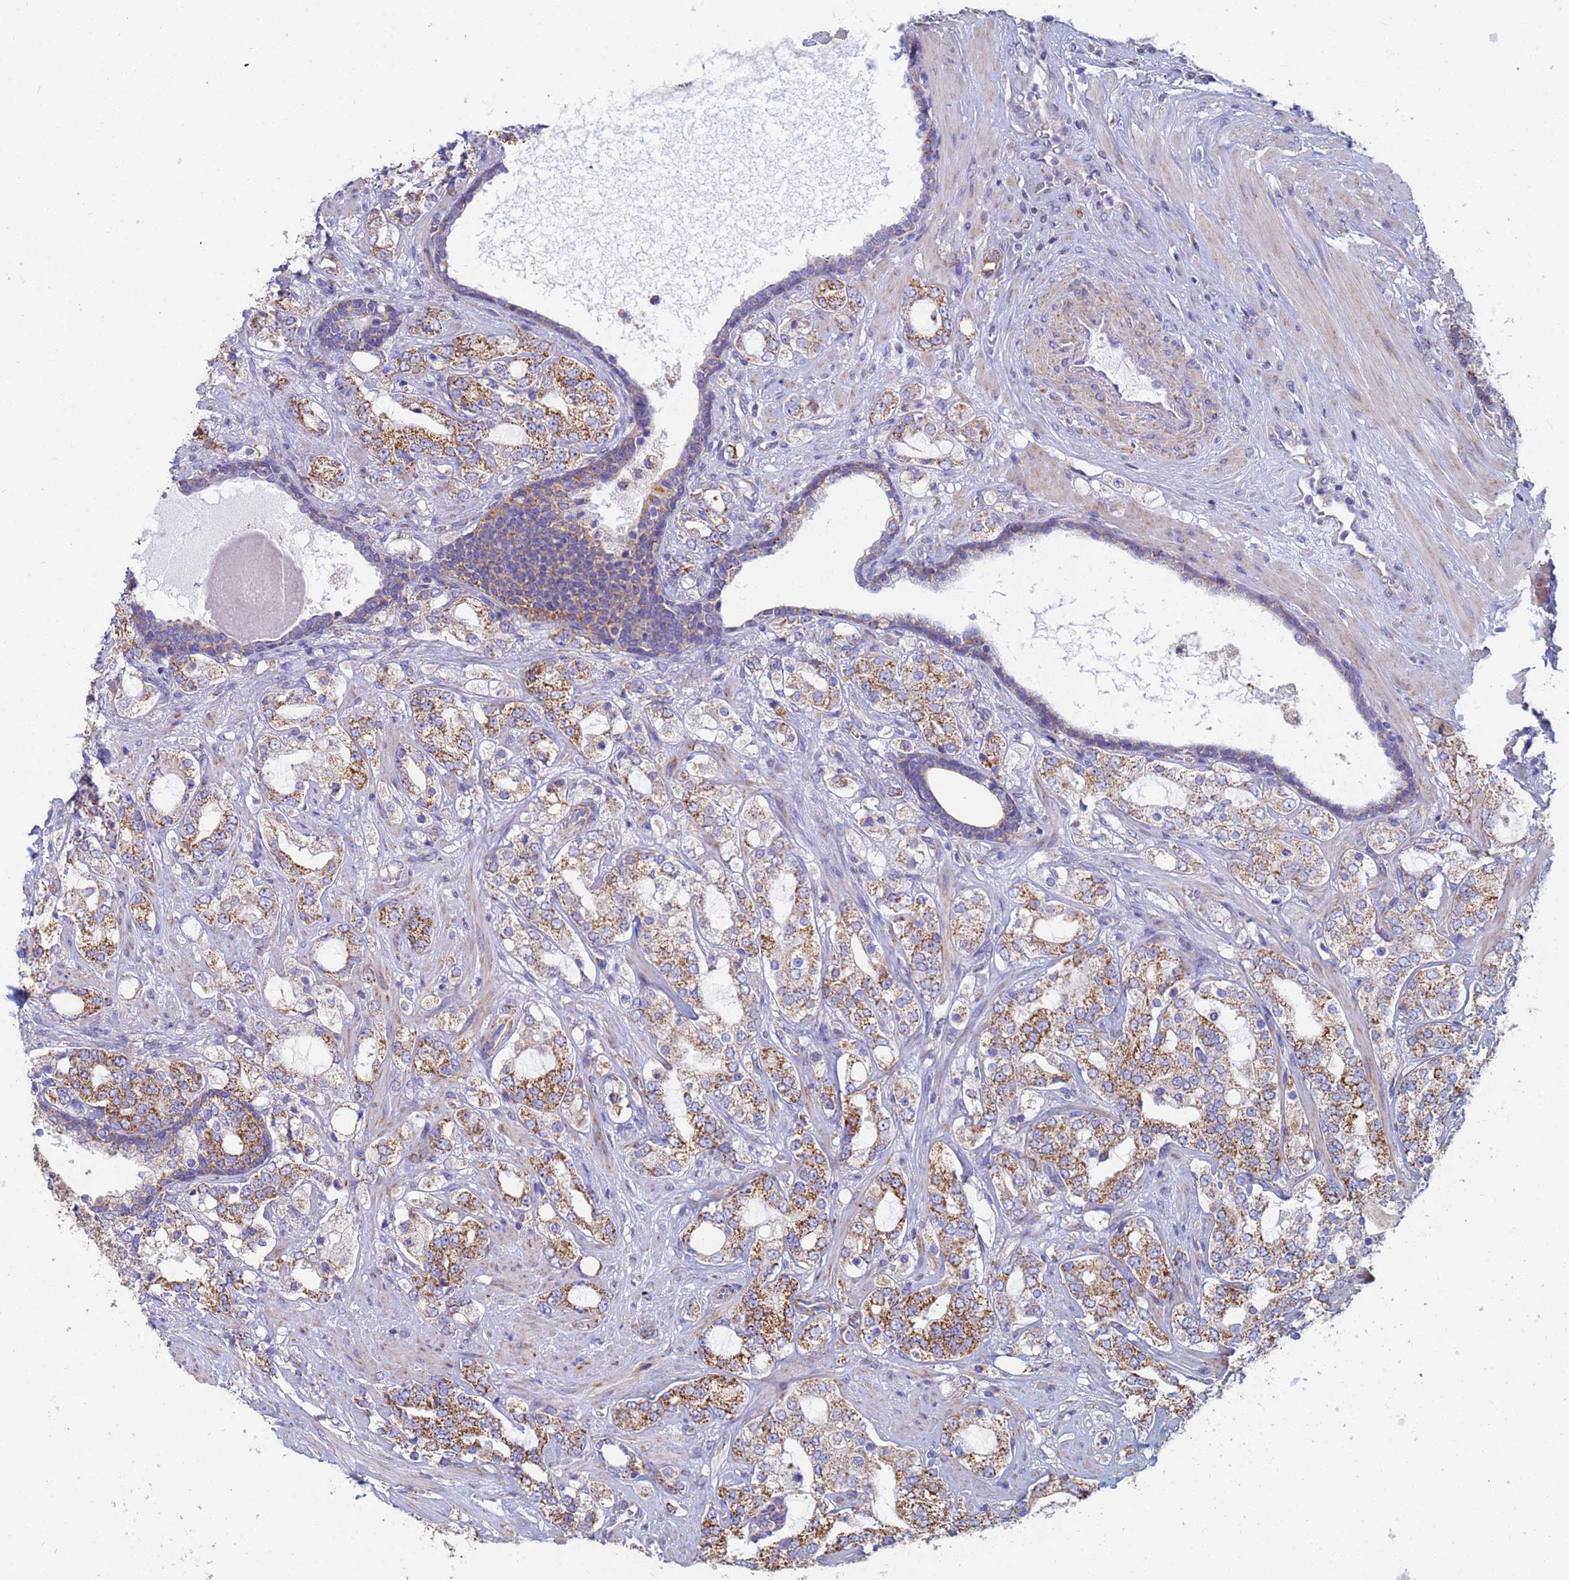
{"staining": {"intensity": "moderate", "quantity": ">75%", "location": "cytoplasmic/membranous"}, "tissue": "prostate cancer", "cell_type": "Tumor cells", "image_type": "cancer", "snomed": [{"axis": "morphology", "description": "Adenocarcinoma, High grade"}, {"axis": "topography", "description": "Prostate"}], "caption": "The micrograph displays immunohistochemical staining of high-grade adenocarcinoma (prostate). There is moderate cytoplasmic/membranous positivity is identified in approximately >75% of tumor cells. Nuclei are stained in blue.", "gene": "UQCRH", "patient": {"sex": "male", "age": 64}}